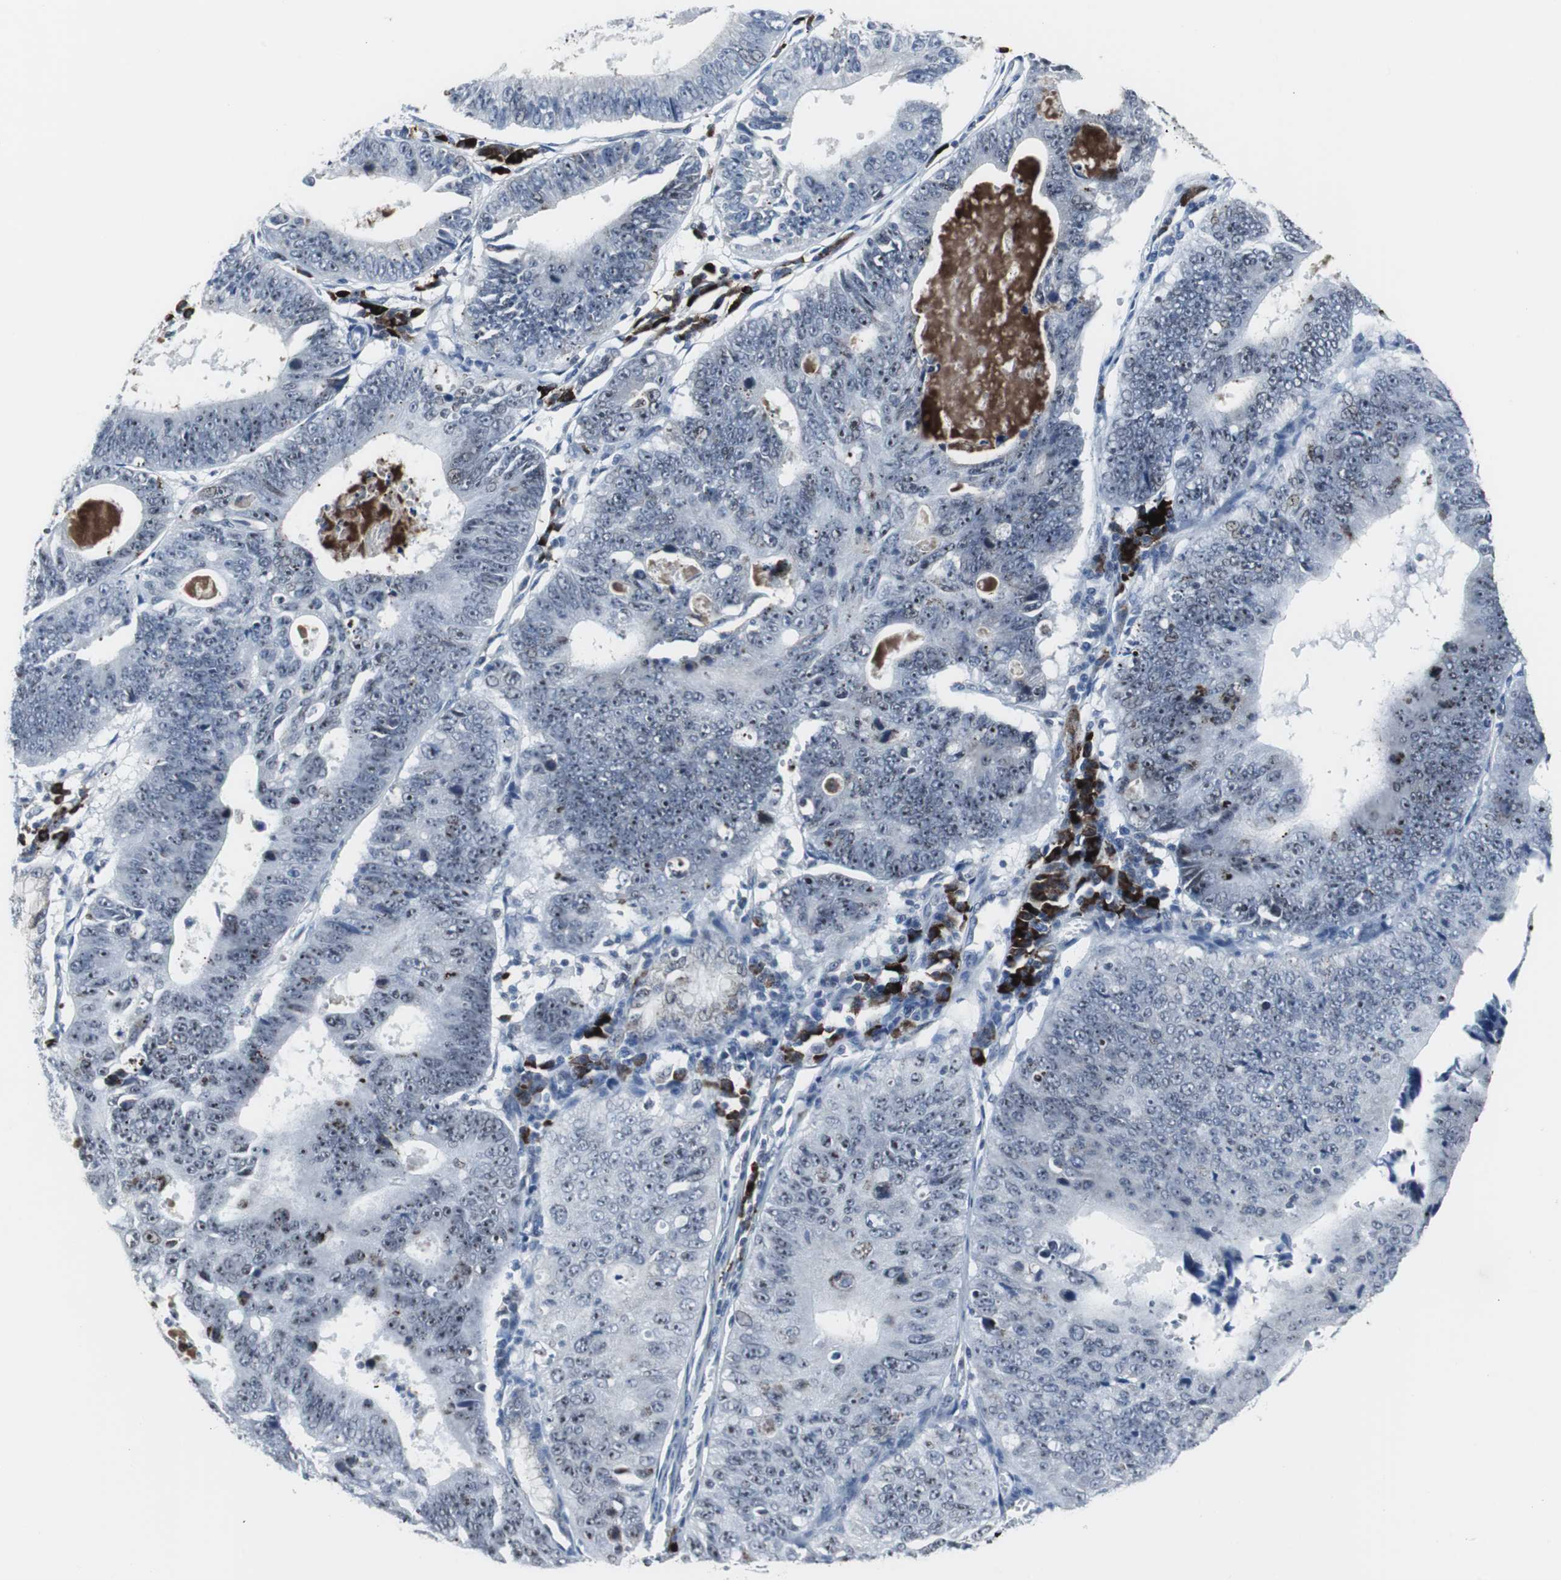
{"staining": {"intensity": "strong", "quantity": ">75%", "location": "nuclear"}, "tissue": "stomach cancer", "cell_type": "Tumor cells", "image_type": "cancer", "snomed": [{"axis": "morphology", "description": "Adenocarcinoma, NOS"}, {"axis": "topography", "description": "Stomach"}], "caption": "Stomach cancer stained for a protein shows strong nuclear positivity in tumor cells.", "gene": "DOK1", "patient": {"sex": "male", "age": 59}}